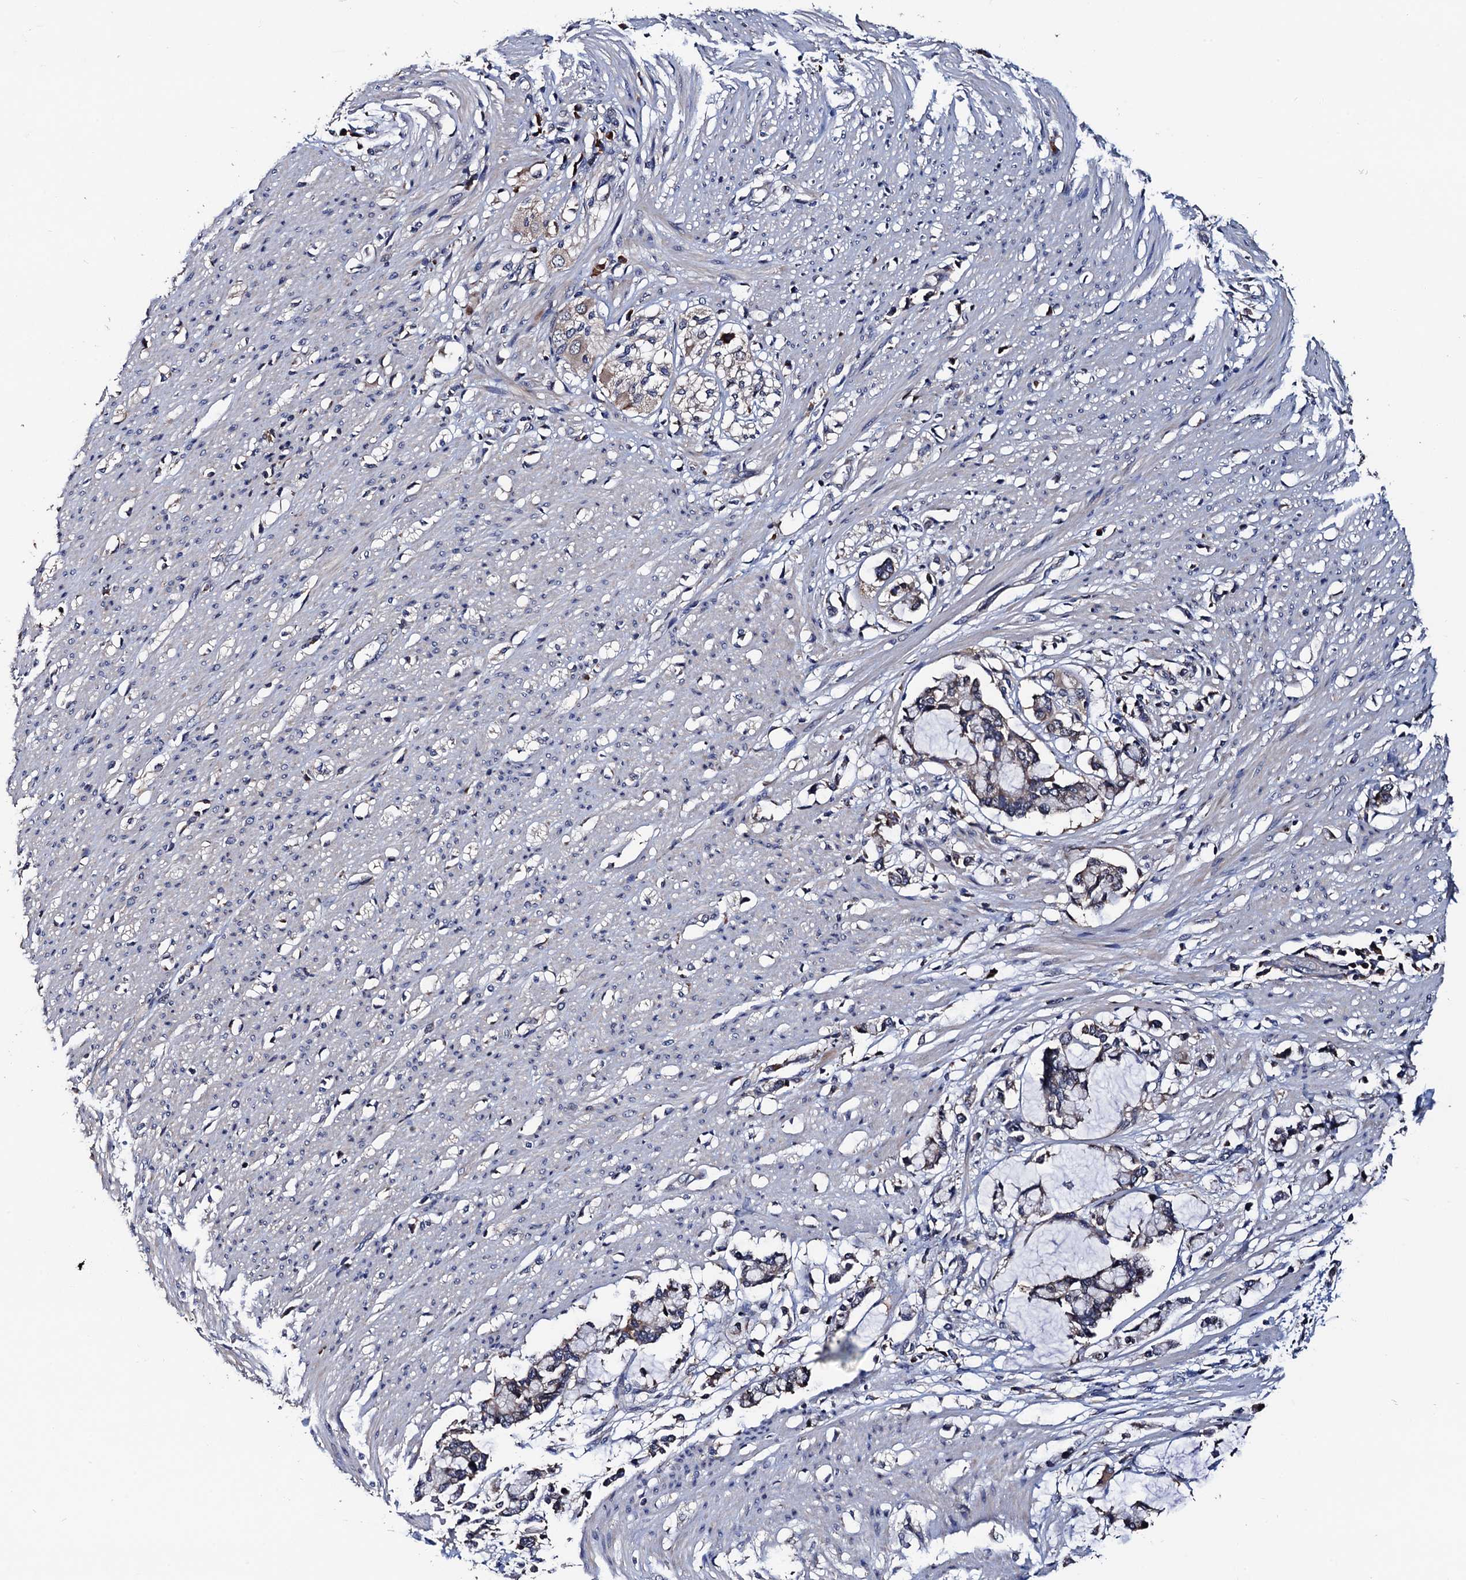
{"staining": {"intensity": "negative", "quantity": "none", "location": "none"}, "tissue": "smooth muscle", "cell_type": "Smooth muscle cells", "image_type": "normal", "snomed": [{"axis": "morphology", "description": "Normal tissue, NOS"}, {"axis": "morphology", "description": "Adenocarcinoma, NOS"}, {"axis": "topography", "description": "Colon"}, {"axis": "topography", "description": "Peripheral nerve tissue"}], "caption": "Human smooth muscle stained for a protein using IHC reveals no expression in smooth muscle cells.", "gene": "RGS11", "patient": {"sex": "male", "age": 14}}